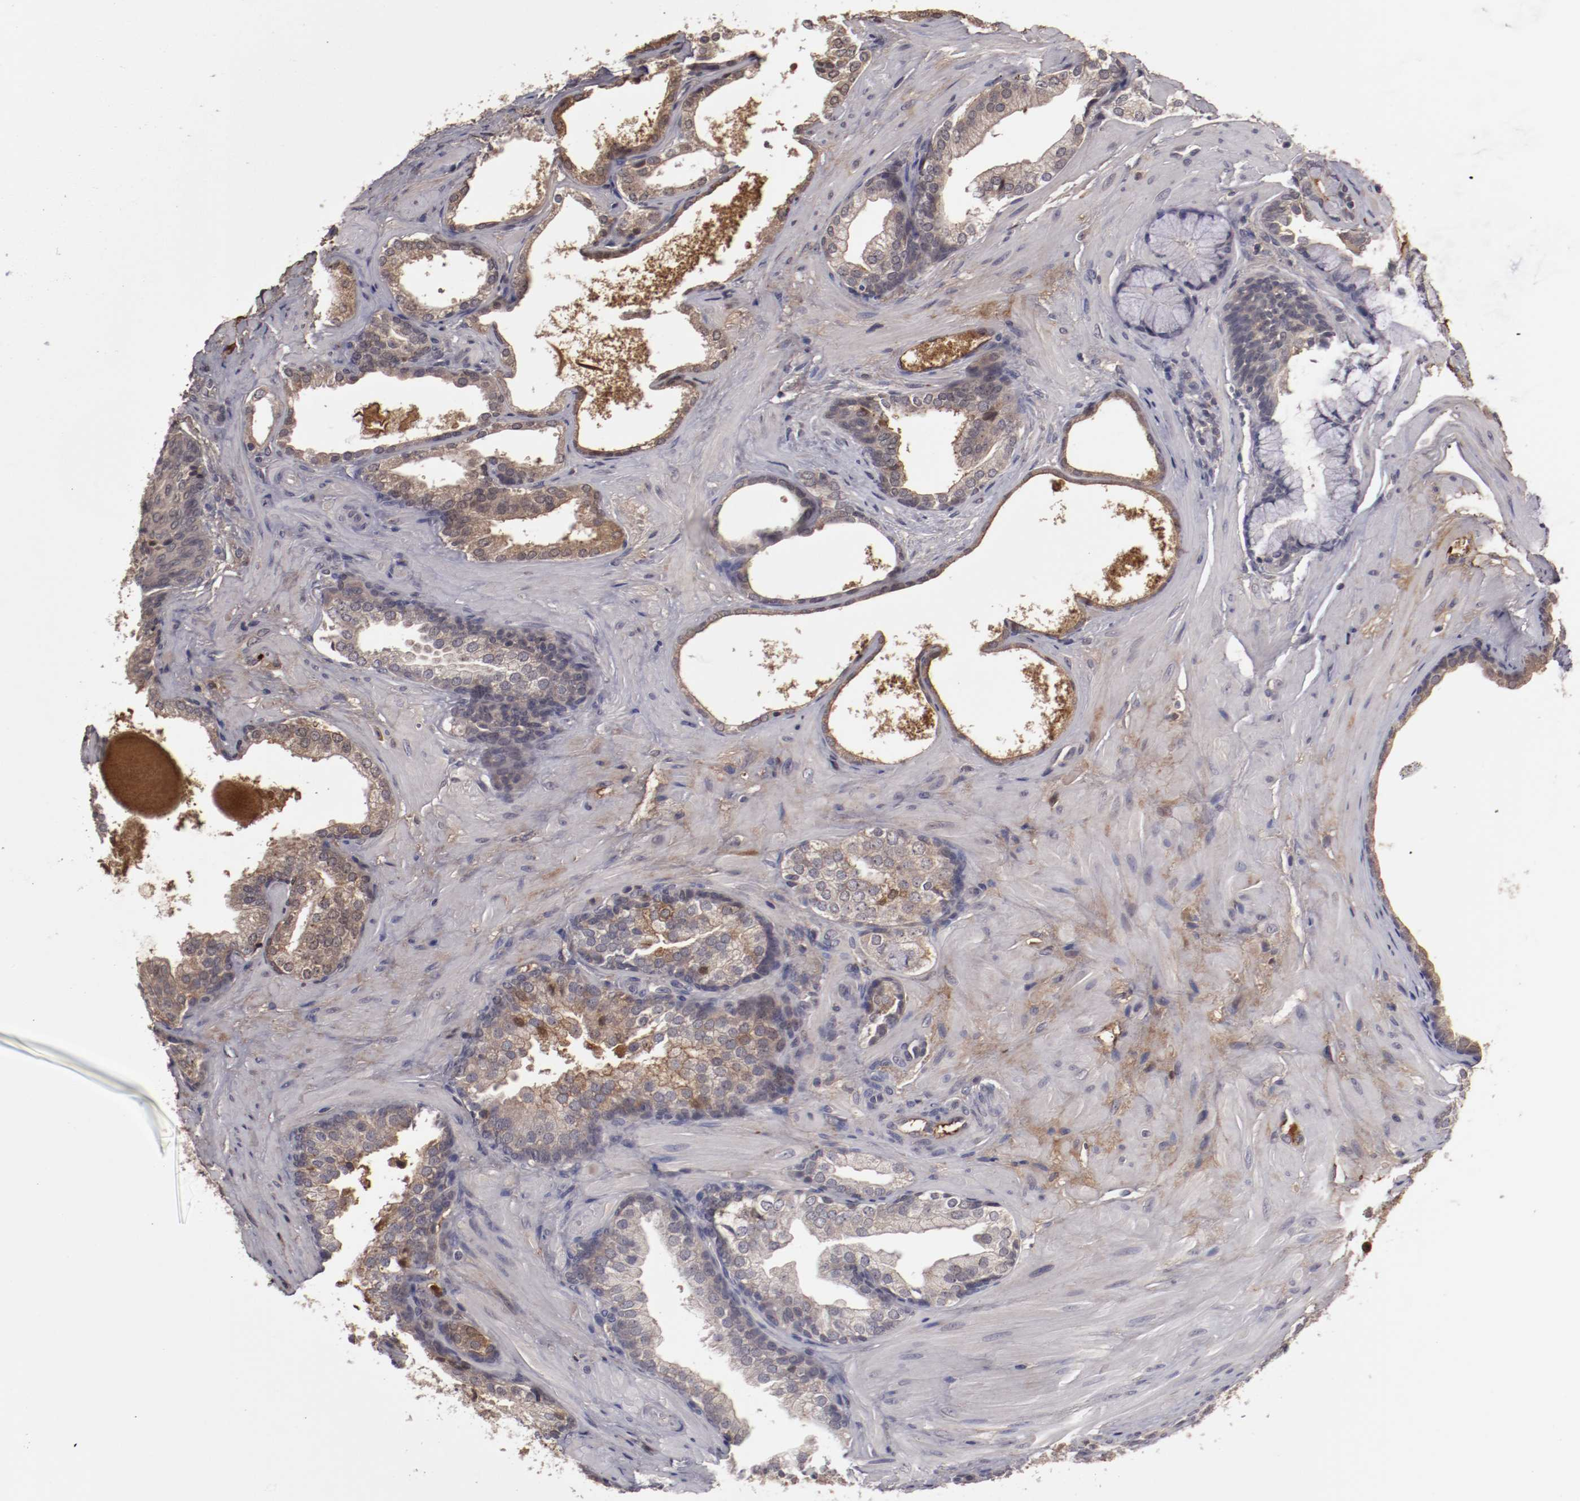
{"staining": {"intensity": "moderate", "quantity": "25%-75%", "location": "cytoplasmic/membranous"}, "tissue": "prostate cancer", "cell_type": "Tumor cells", "image_type": "cancer", "snomed": [{"axis": "morphology", "description": "Adenocarcinoma, Low grade"}, {"axis": "topography", "description": "Prostate"}], "caption": "Protein expression analysis of human low-grade adenocarcinoma (prostate) reveals moderate cytoplasmic/membranous expression in approximately 25%-75% of tumor cells.", "gene": "CP", "patient": {"sex": "male", "age": 69}}